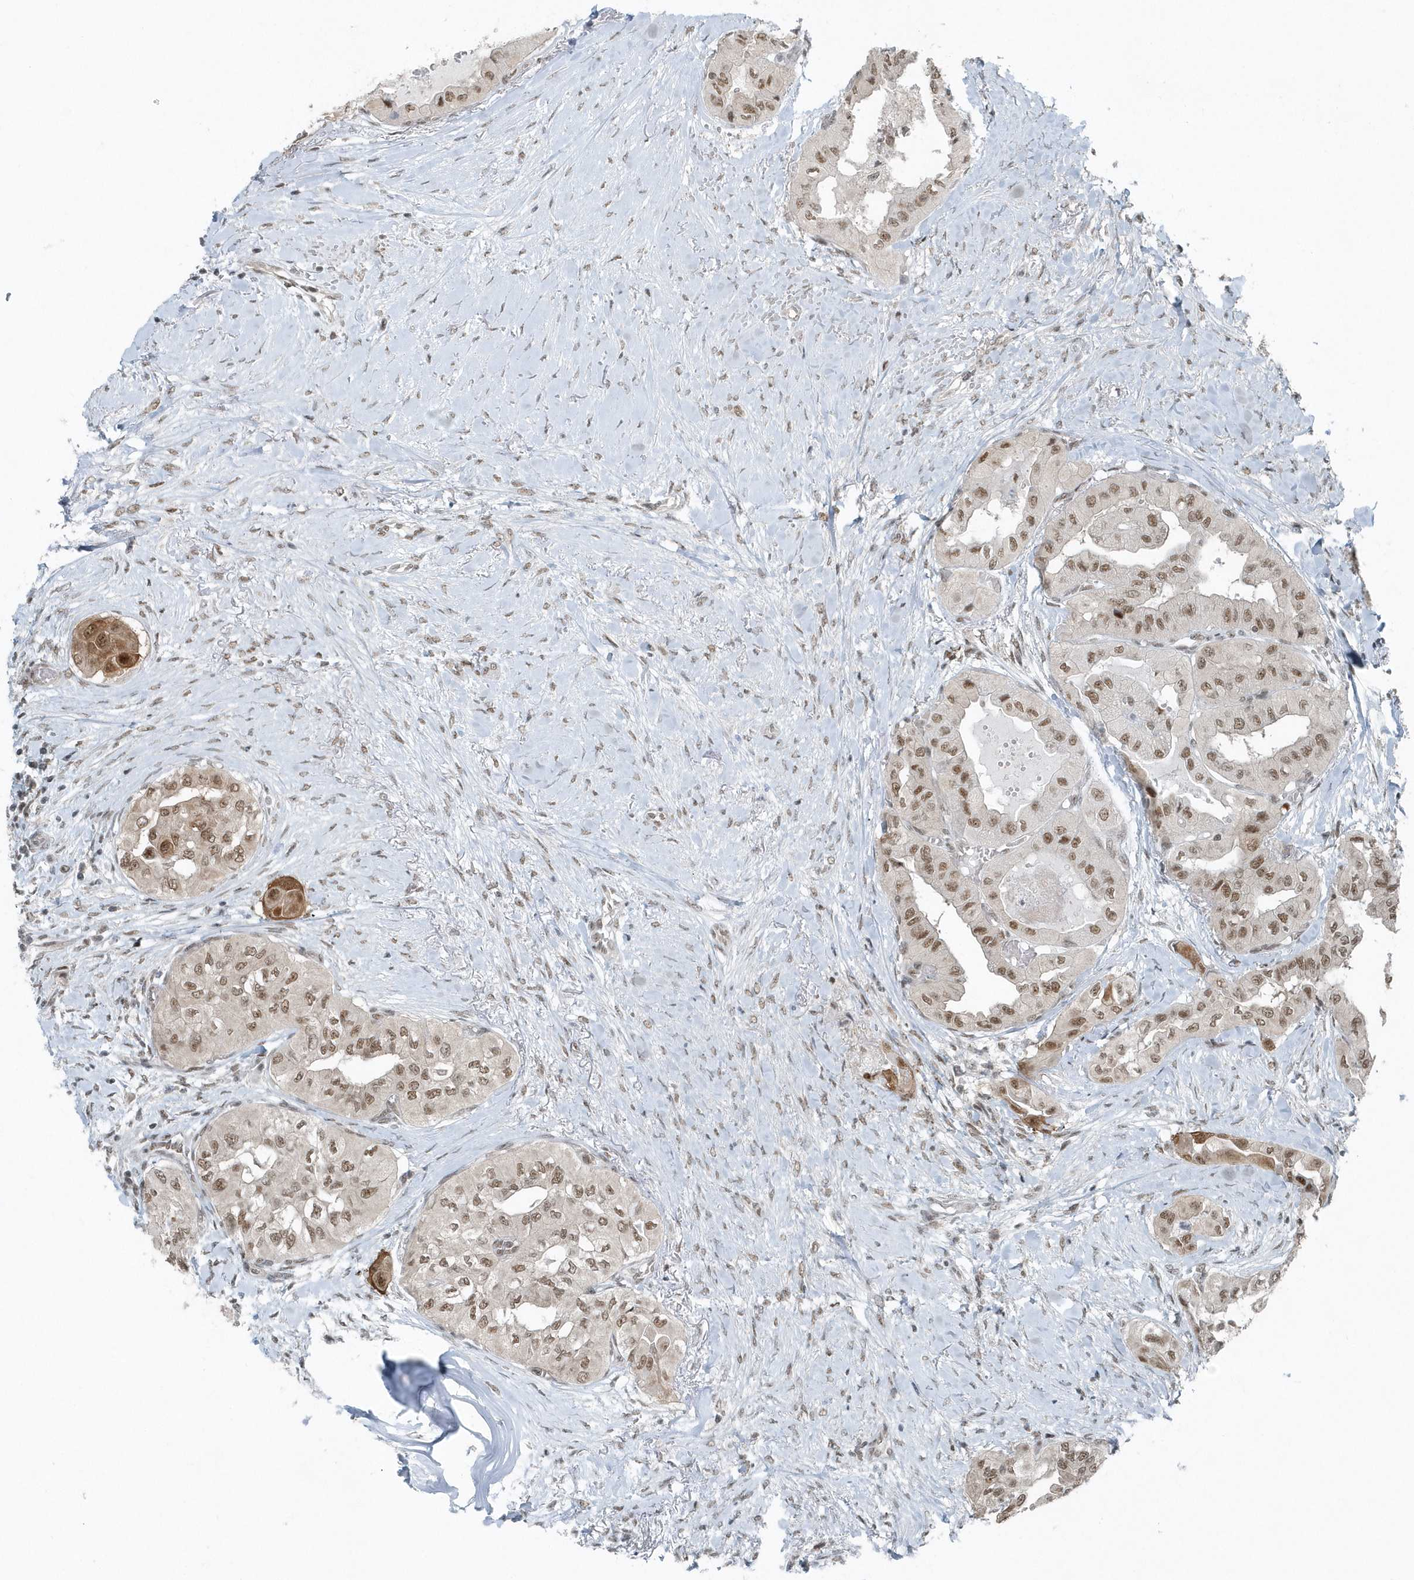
{"staining": {"intensity": "moderate", "quantity": ">75%", "location": "nuclear"}, "tissue": "thyroid cancer", "cell_type": "Tumor cells", "image_type": "cancer", "snomed": [{"axis": "morphology", "description": "Papillary adenocarcinoma, NOS"}, {"axis": "topography", "description": "Thyroid gland"}], "caption": "Thyroid papillary adenocarcinoma was stained to show a protein in brown. There is medium levels of moderate nuclear staining in about >75% of tumor cells. (IHC, brightfield microscopy, high magnification).", "gene": "YTHDC1", "patient": {"sex": "female", "age": 59}}